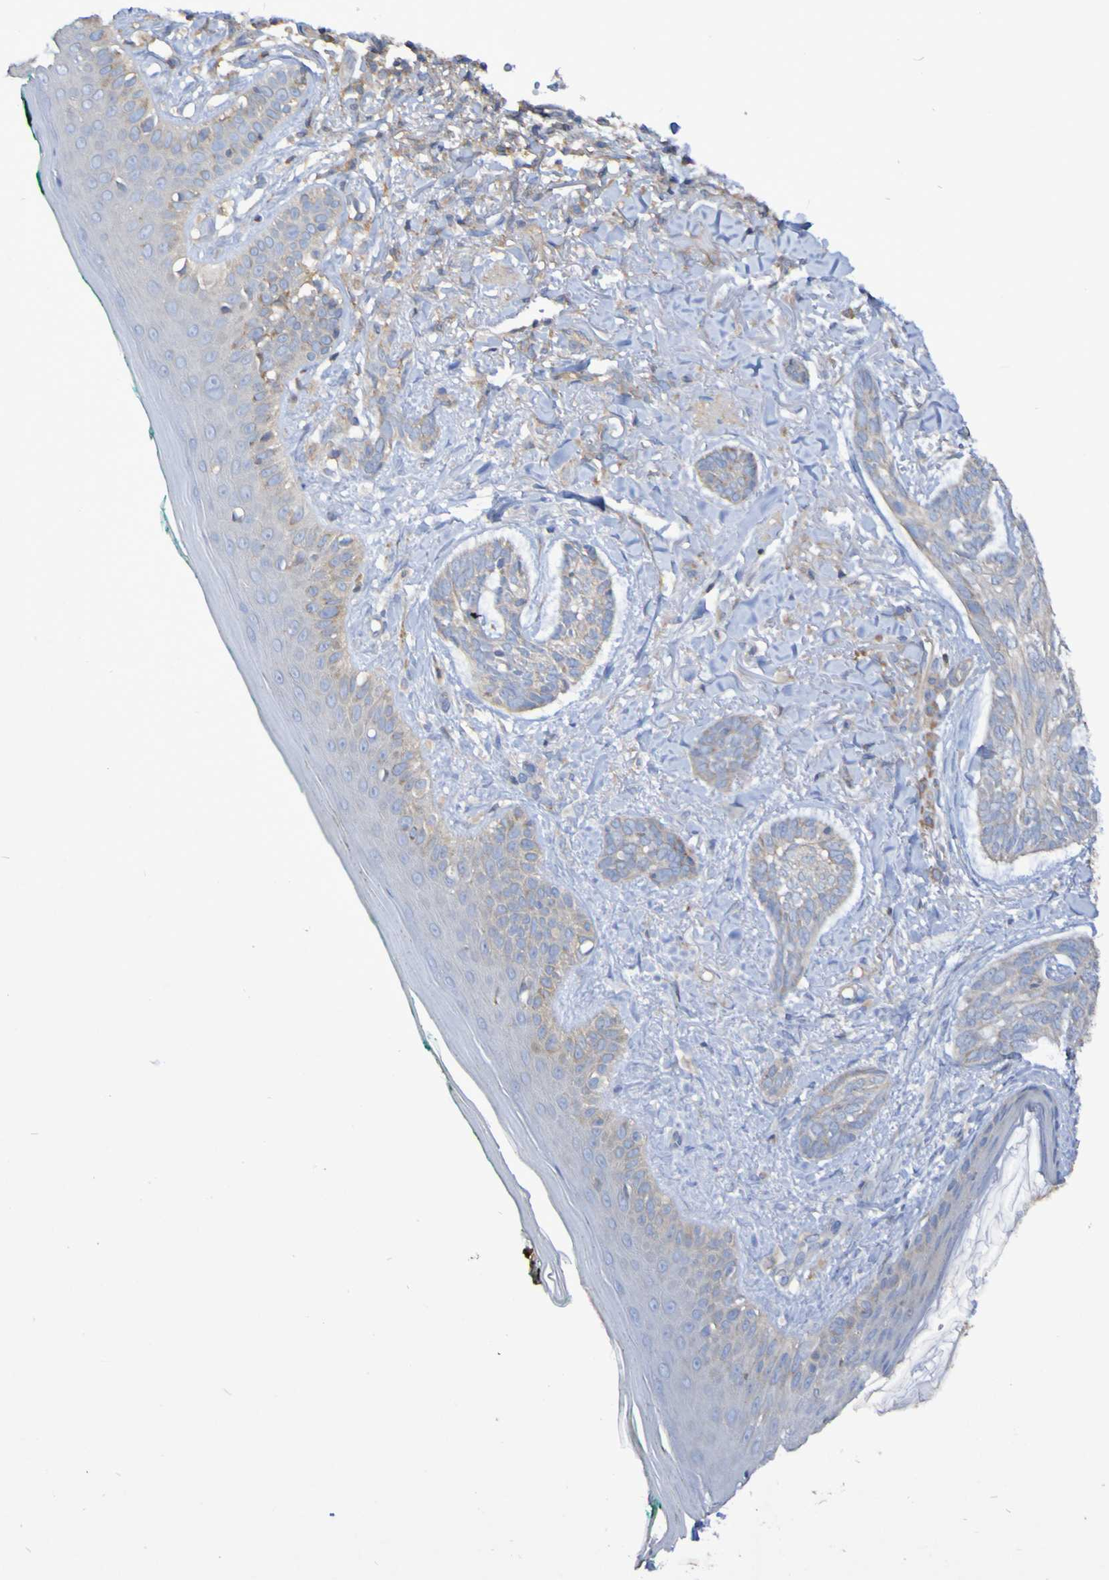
{"staining": {"intensity": "weak", "quantity": "<25%", "location": "cytoplasmic/membranous"}, "tissue": "skin cancer", "cell_type": "Tumor cells", "image_type": "cancer", "snomed": [{"axis": "morphology", "description": "Basal cell carcinoma"}, {"axis": "topography", "description": "Skin"}], "caption": "Protein analysis of skin basal cell carcinoma displays no significant expression in tumor cells.", "gene": "SYNJ1", "patient": {"sex": "male", "age": 43}}